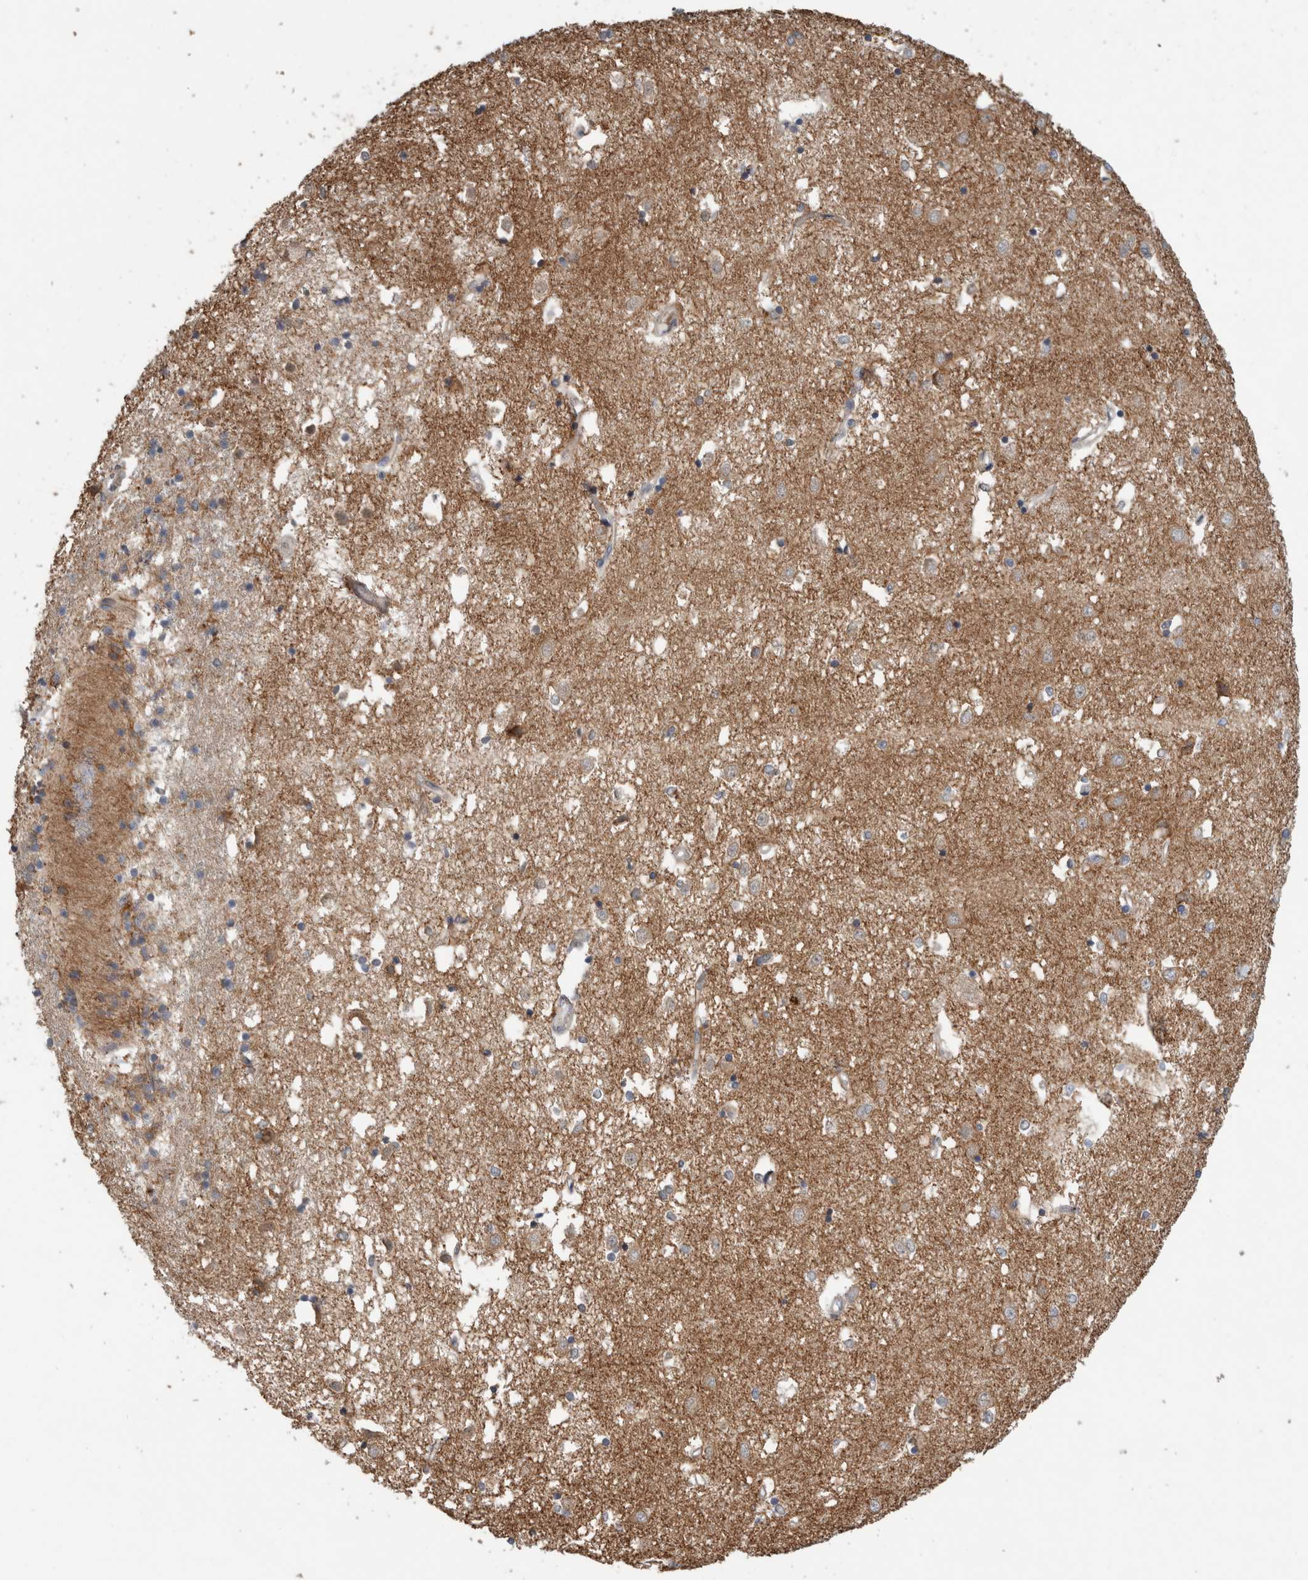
{"staining": {"intensity": "weak", "quantity": "<25%", "location": "cytoplasmic/membranous"}, "tissue": "caudate", "cell_type": "Glial cells", "image_type": "normal", "snomed": [{"axis": "morphology", "description": "Normal tissue, NOS"}, {"axis": "topography", "description": "Lateral ventricle wall"}], "caption": "This is an IHC micrograph of normal caudate. There is no staining in glial cells.", "gene": "TARBP1", "patient": {"sex": "male", "age": 45}}